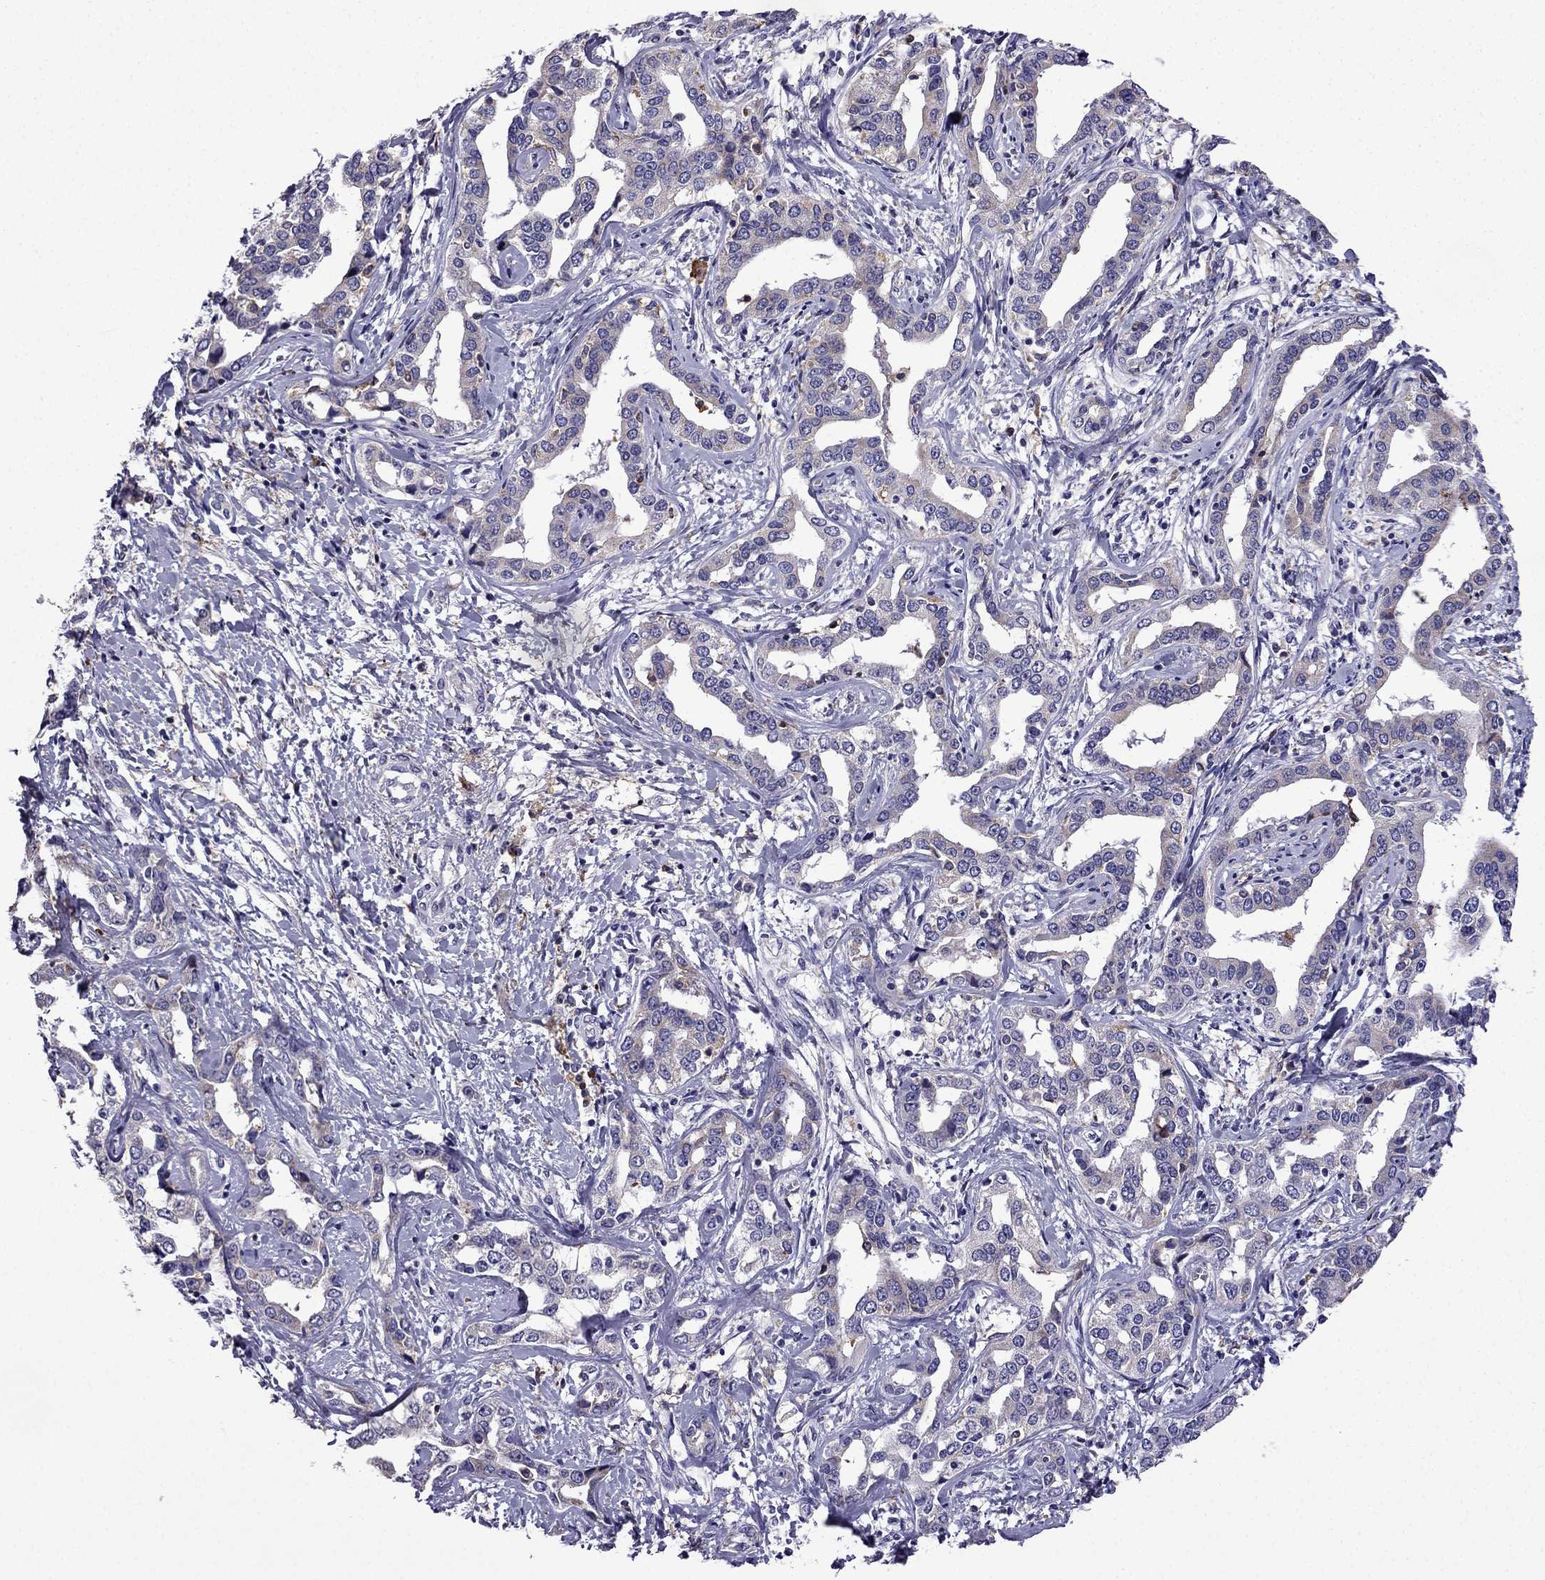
{"staining": {"intensity": "weak", "quantity": "<25%", "location": "cytoplasmic/membranous"}, "tissue": "liver cancer", "cell_type": "Tumor cells", "image_type": "cancer", "snomed": [{"axis": "morphology", "description": "Cholangiocarcinoma"}, {"axis": "topography", "description": "Liver"}], "caption": "DAB immunohistochemical staining of human liver cholangiocarcinoma shows no significant staining in tumor cells.", "gene": "TSSK4", "patient": {"sex": "male", "age": 59}}